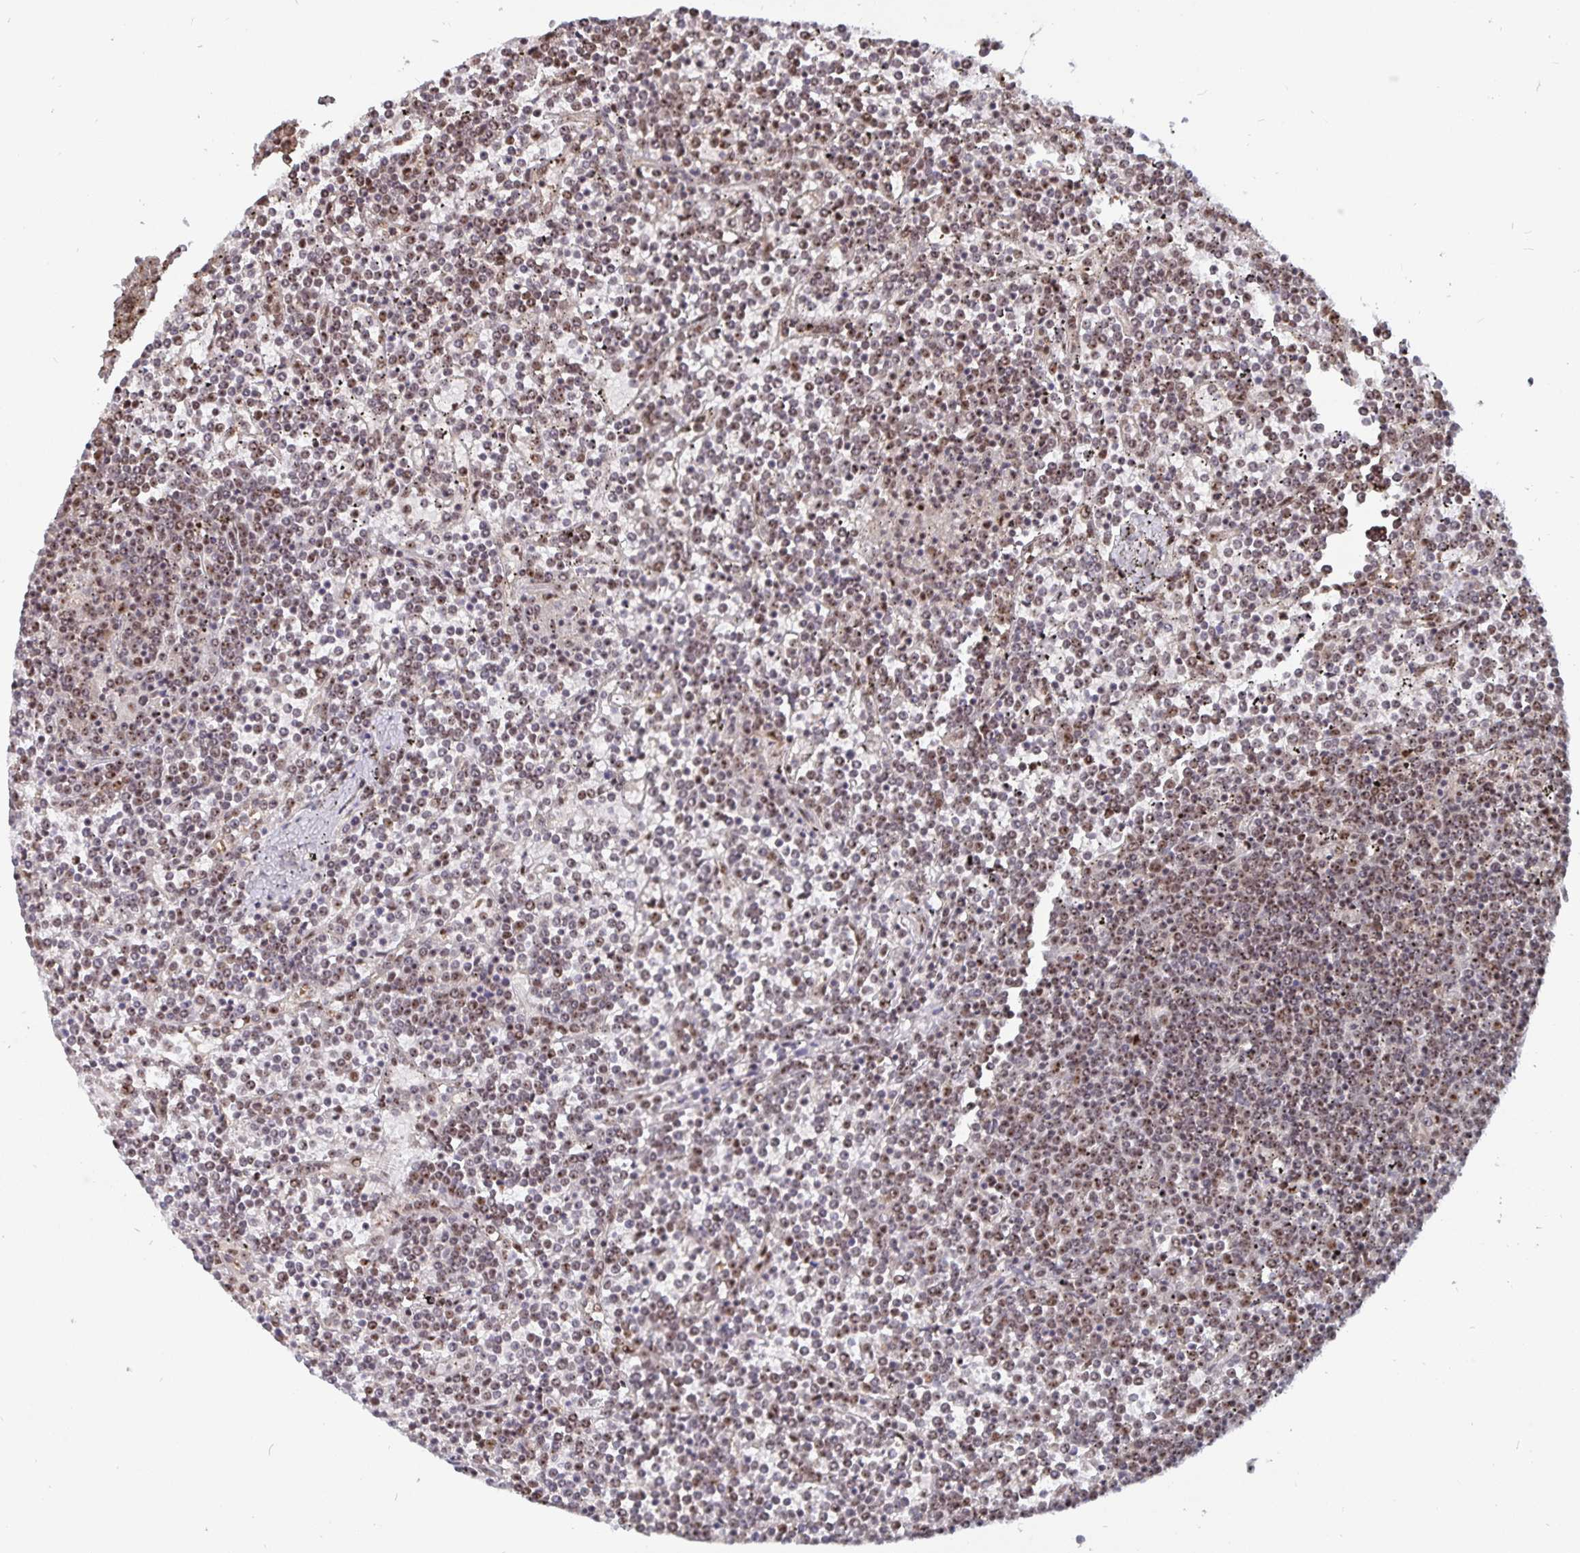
{"staining": {"intensity": "moderate", "quantity": ">75%", "location": "nuclear"}, "tissue": "lymphoma", "cell_type": "Tumor cells", "image_type": "cancer", "snomed": [{"axis": "morphology", "description": "Malignant lymphoma, non-Hodgkin's type, Low grade"}, {"axis": "topography", "description": "Spleen"}], "caption": "Protein positivity by IHC exhibits moderate nuclear positivity in approximately >75% of tumor cells in lymphoma. (DAB (3,3'-diaminobenzidine) = brown stain, brightfield microscopy at high magnification).", "gene": "LAS1L", "patient": {"sex": "female", "age": 19}}